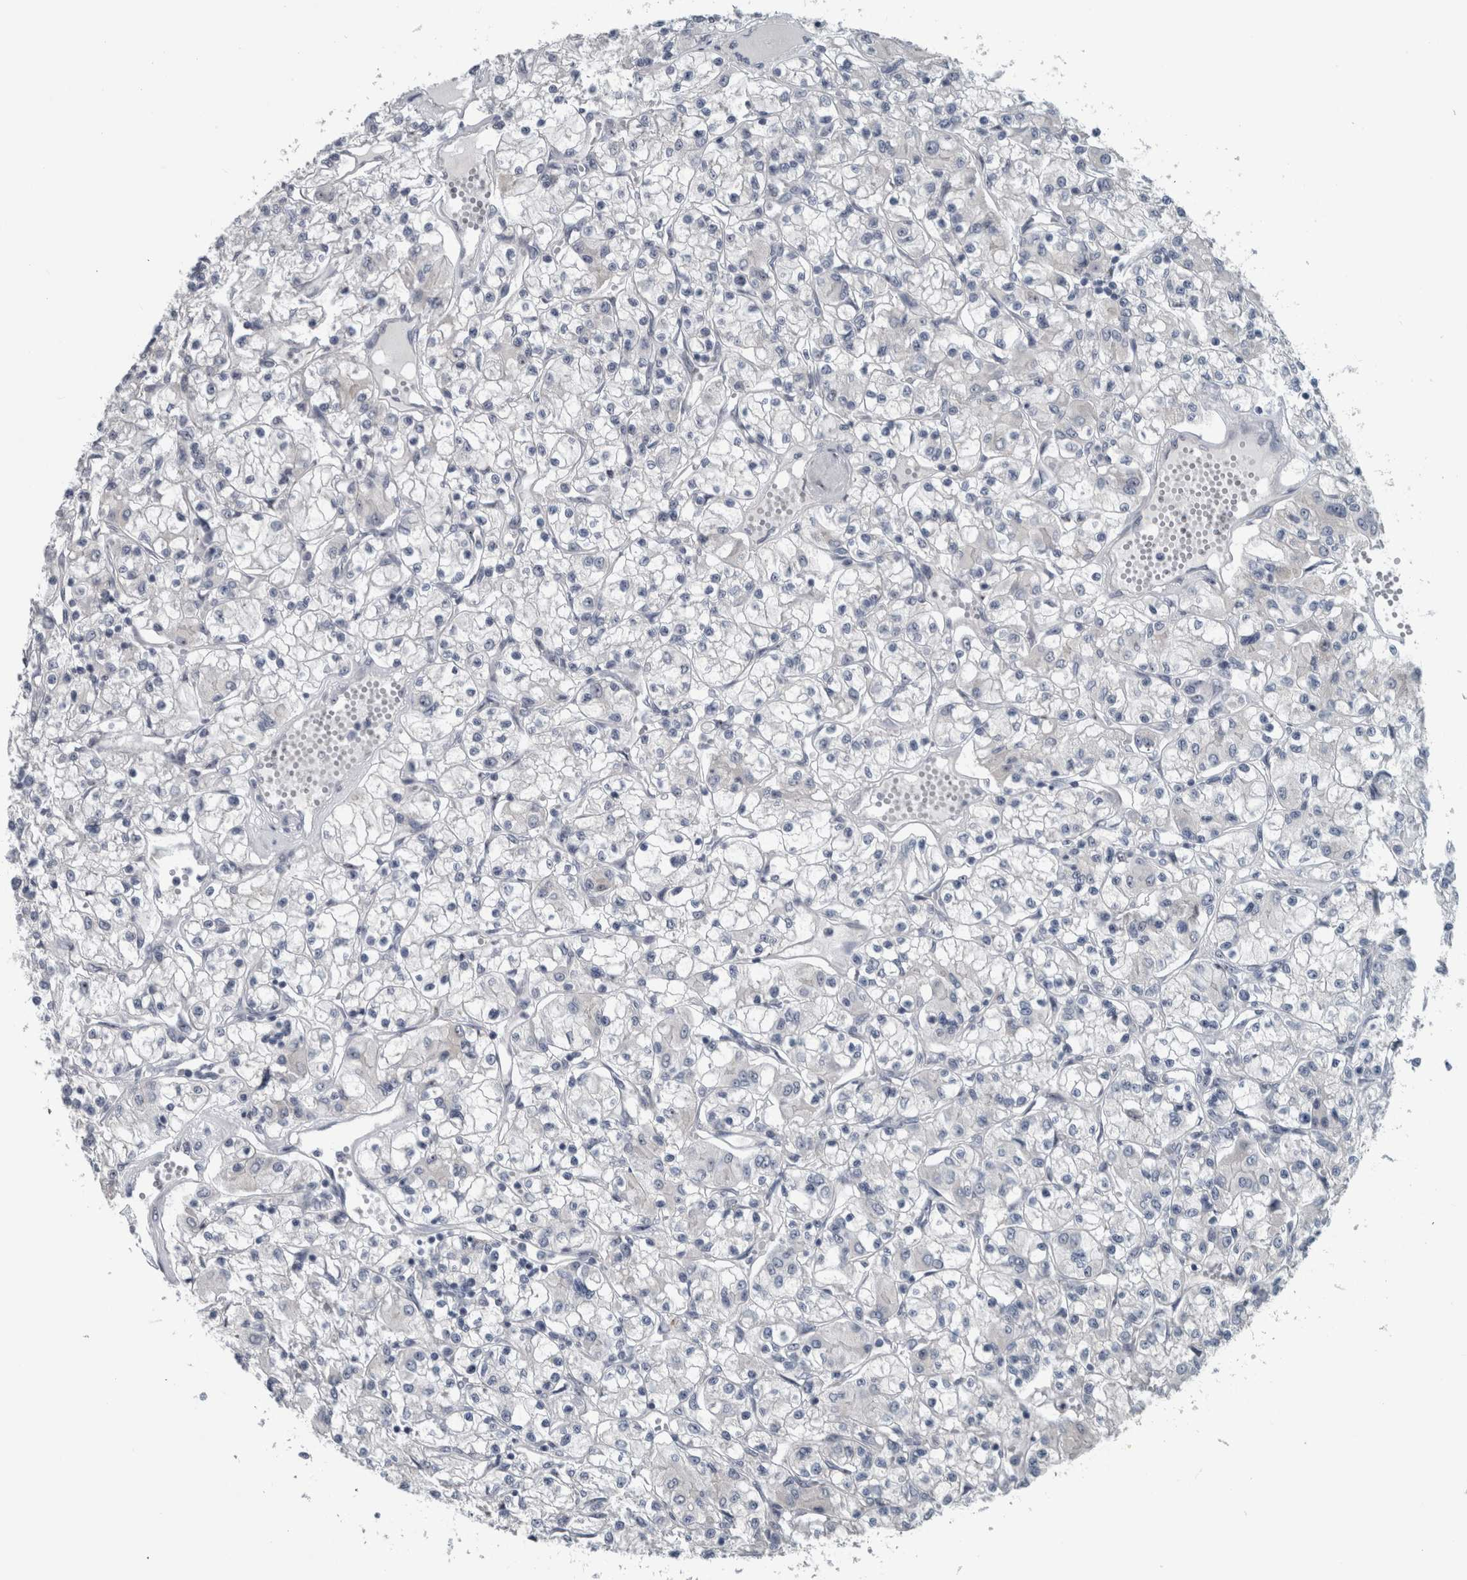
{"staining": {"intensity": "negative", "quantity": "none", "location": "none"}, "tissue": "renal cancer", "cell_type": "Tumor cells", "image_type": "cancer", "snomed": [{"axis": "morphology", "description": "Adenocarcinoma, NOS"}, {"axis": "topography", "description": "Kidney"}], "caption": "The immunohistochemistry photomicrograph has no significant staining in tumor cells of adenocarcinoma (renal) tissue.", "gene": "UTP6", "patient": {"sex": "female", "age": 59}}